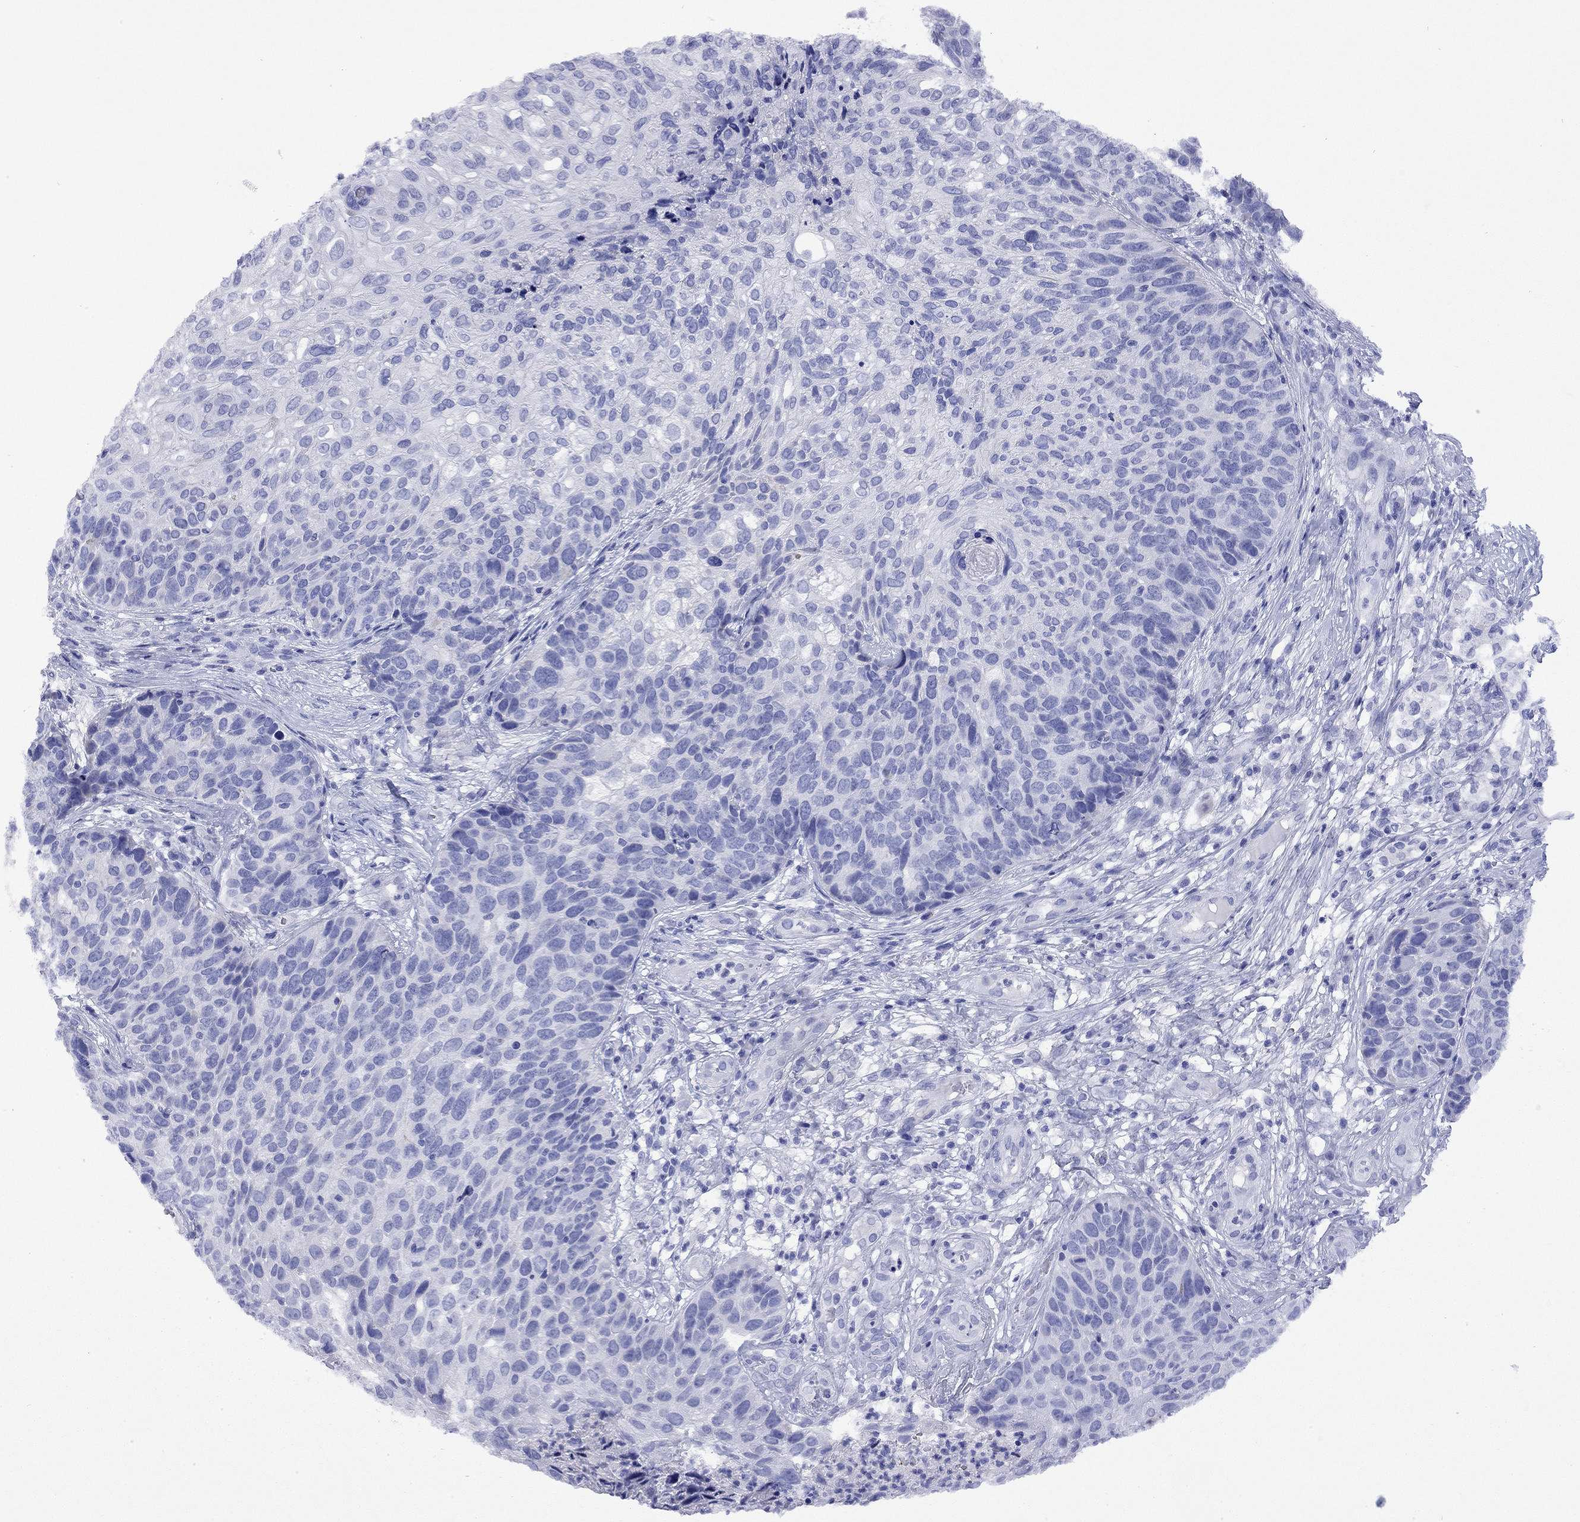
{"staining": {"intensity": "negative", "quantity": "none", "location": "none"}, "tissue": "skin cancer", "cell_type": "Tumor cells", "image_type": "cancer", "snomed": [{"axis": "morphology", "description": "Squamous cell carcinoma, NOS"}, {"axis": "topography", "description": "Skin"}], "caption": "The immunohistochemistry (IHC) image has no significant staining in tumor cells of squamous cell carcinoma (skin) tissue.", "gene": "FIGLA", "patient": {"sex": "male", "age": 92}}